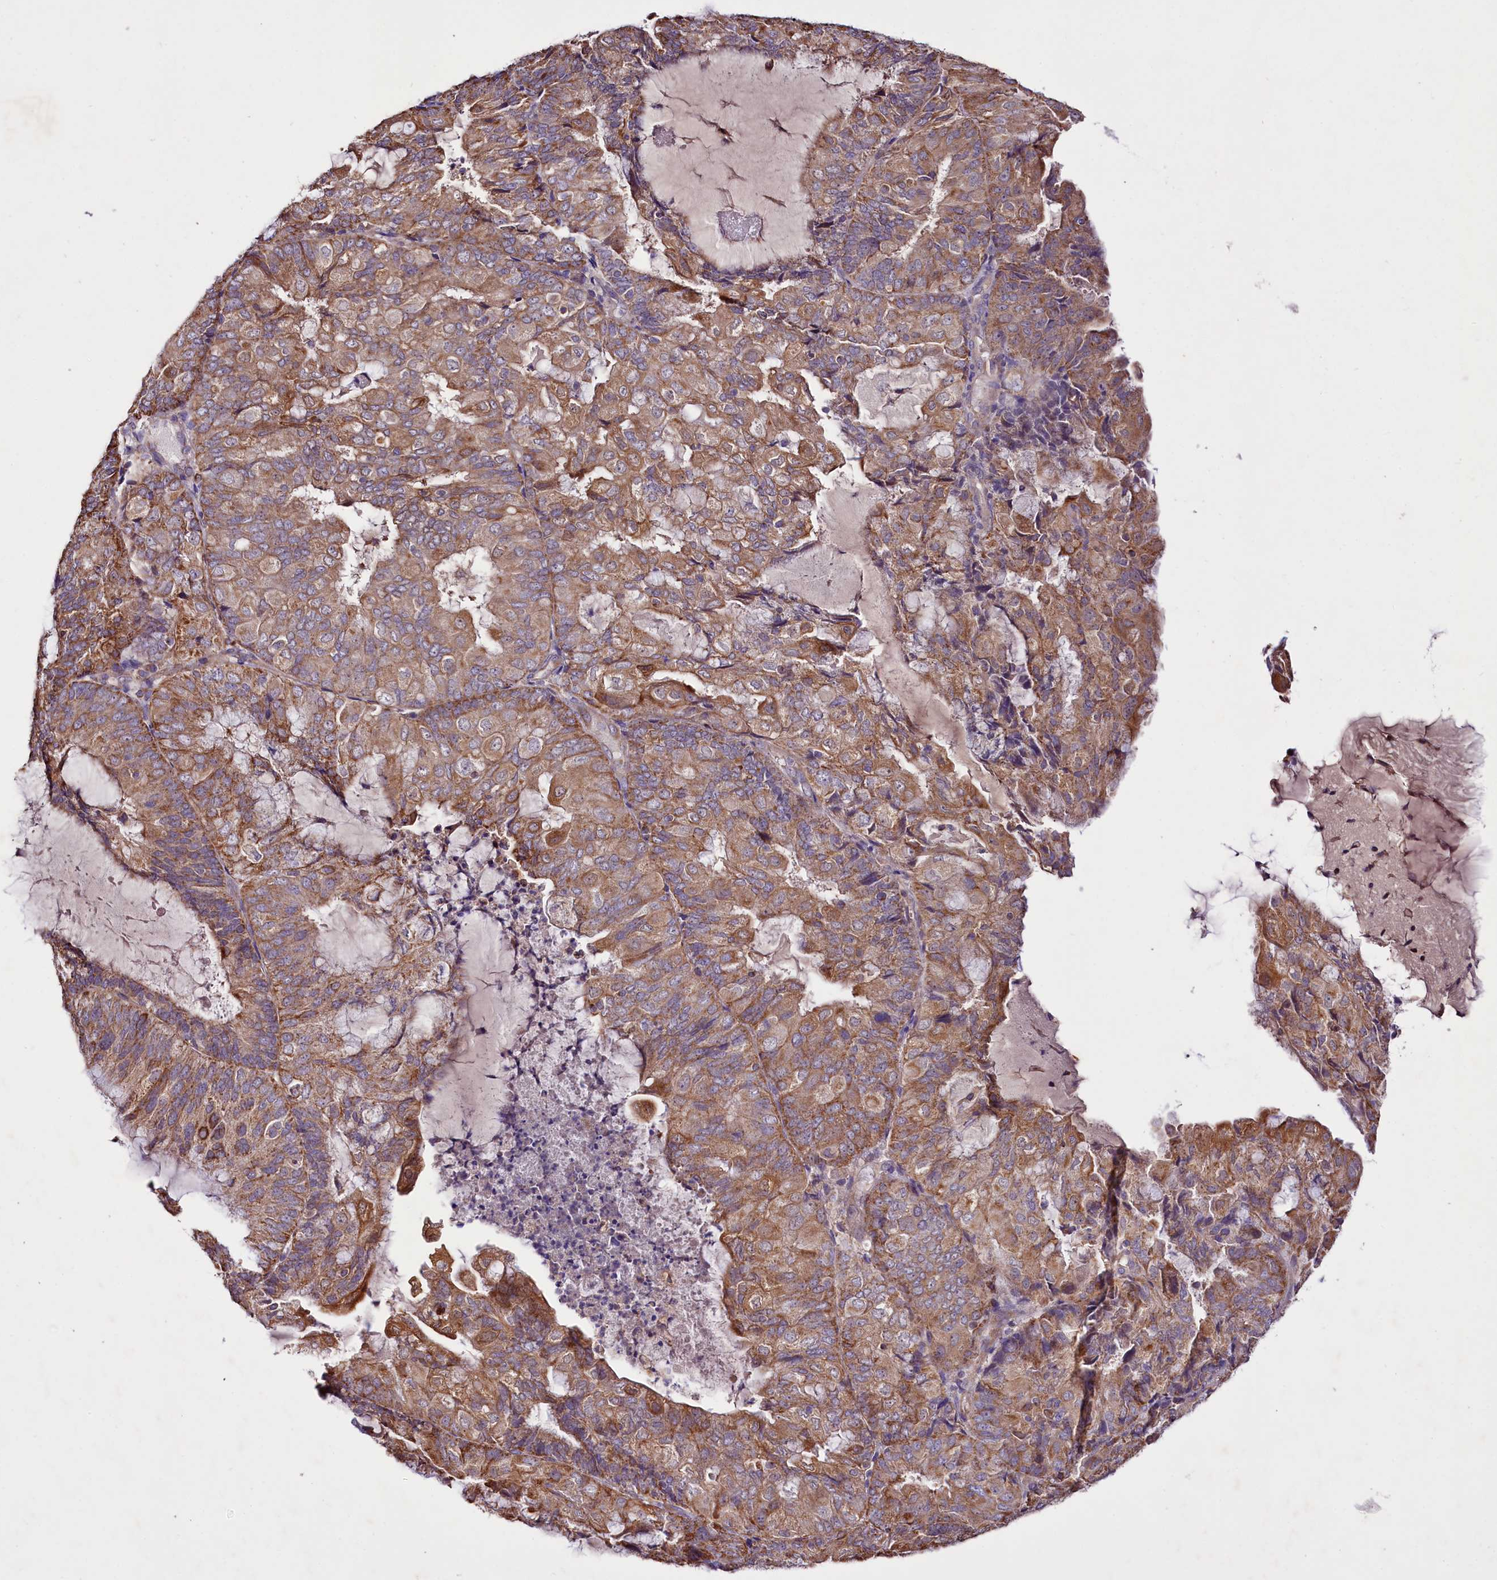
{"staining": {"intensity": "moderate", "quantity": ">75%", "location": "cytoplasmic/membranous"}, "tissue": "endometrial cancer", "cell_type": "Tumor cells", "image_type": "cancer", "snomed": [{"axis": "morphology", "description": "Adenocarcinoma, NOS"}, {"axis": "topography", "description": "Endometrium"}], "caption": "Adenocarcinoma (endometrial) stained with a brown dye demonstrates moderate cytoplasmic/membranous positive staining in approximately >75% of tumor cells.", "gene": "ZNF45", "patient": {"sex": "female", "age": 81}}